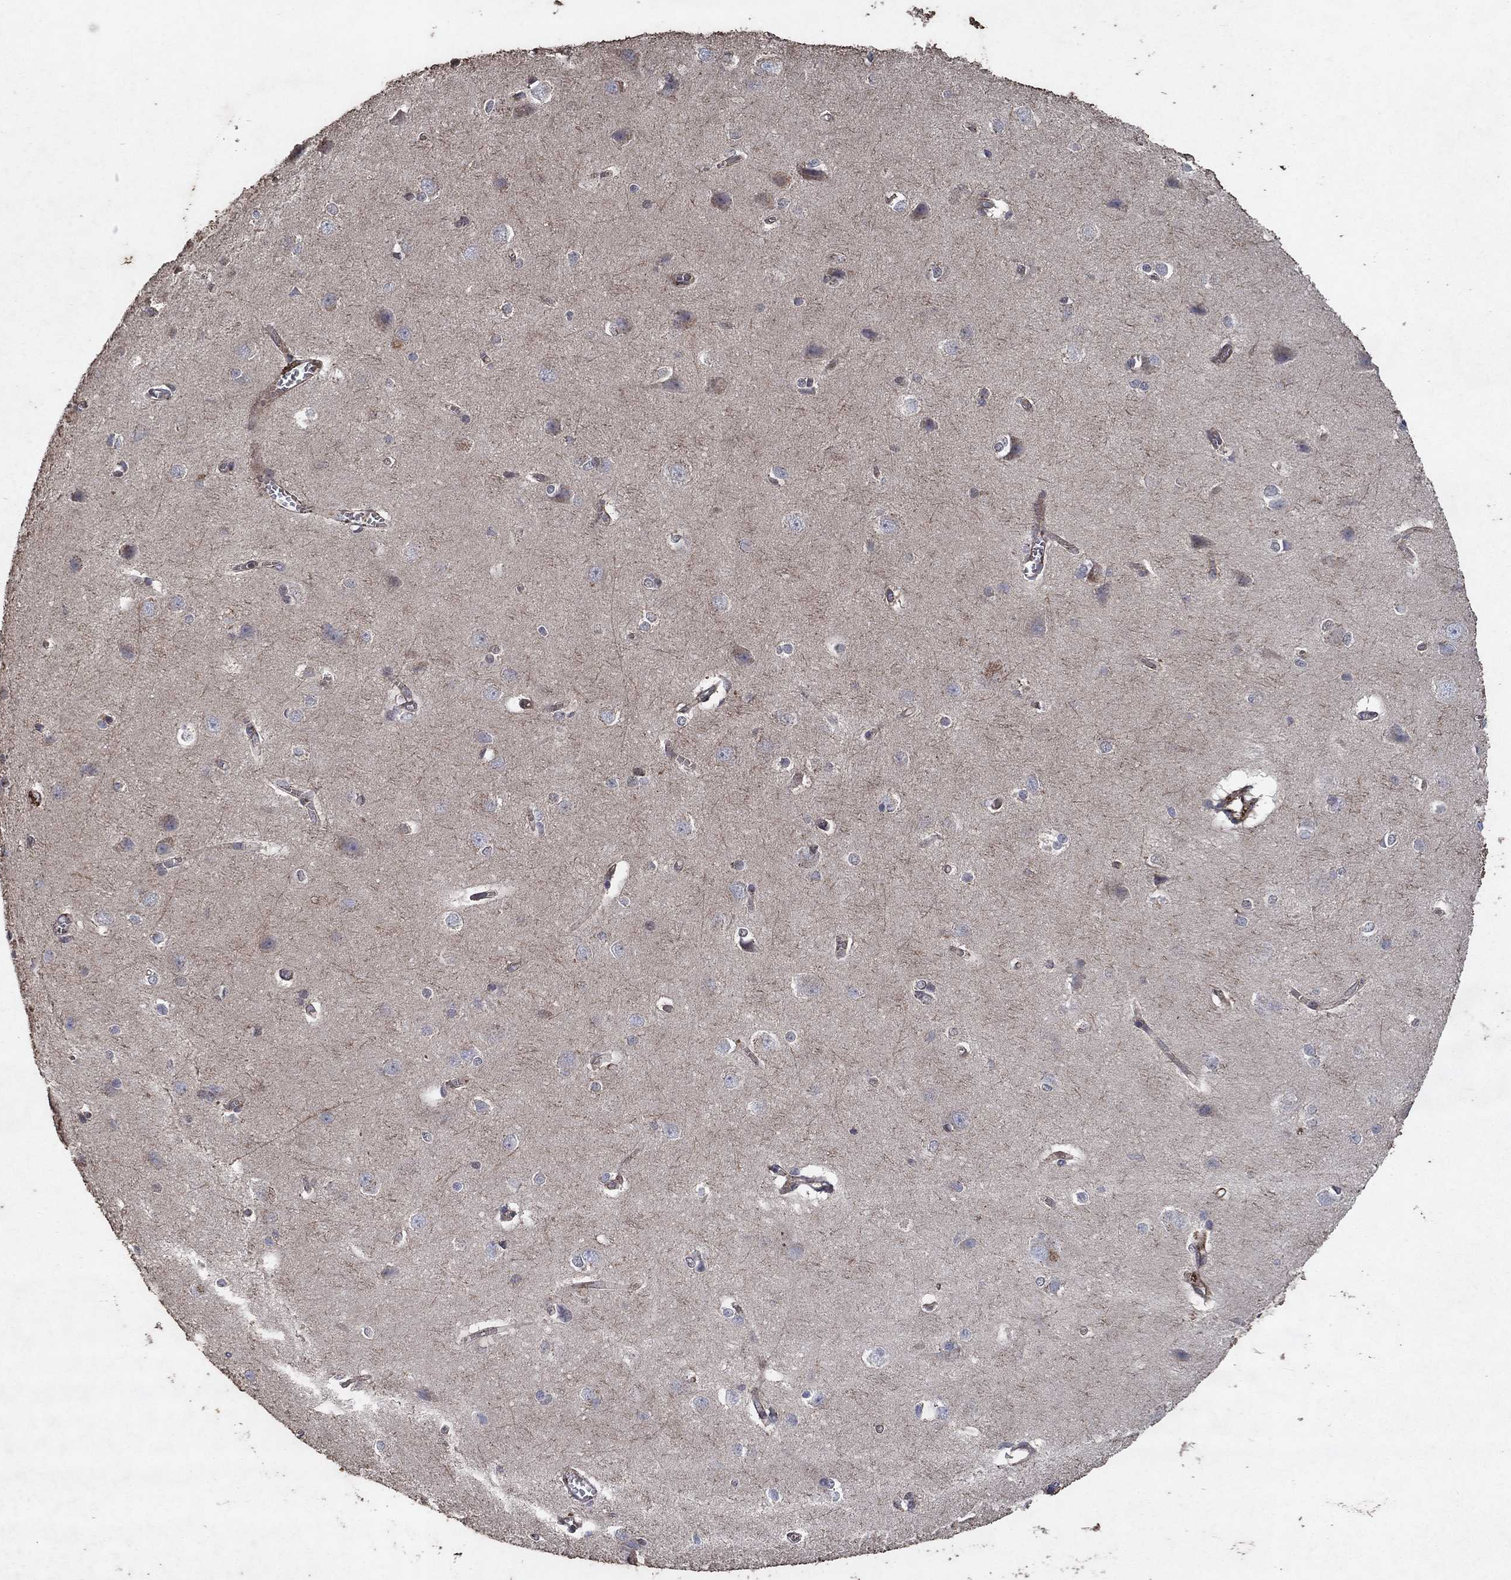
{"staining": {"intensity": "moderate", "quantity": "25%-75%", "location": "cytoplasmic/membranous"}, "tissue": "cerebral cortex", "cell_type": "Endothelial cells", "image_type": "normal", "snomed": [{"axis": "morphology", "description": "Normal tissue, NOS"}, {"axis": "topography", "description": "Cerebral cortex"}], "caption": "Endothelial cells demonstrate moderate cytoplasmic/membranous expression in about 25%-75% of cells in benign cerebral cortex.", "gene": "FRG1", "patient": {"sex": "male", "age": 37}}